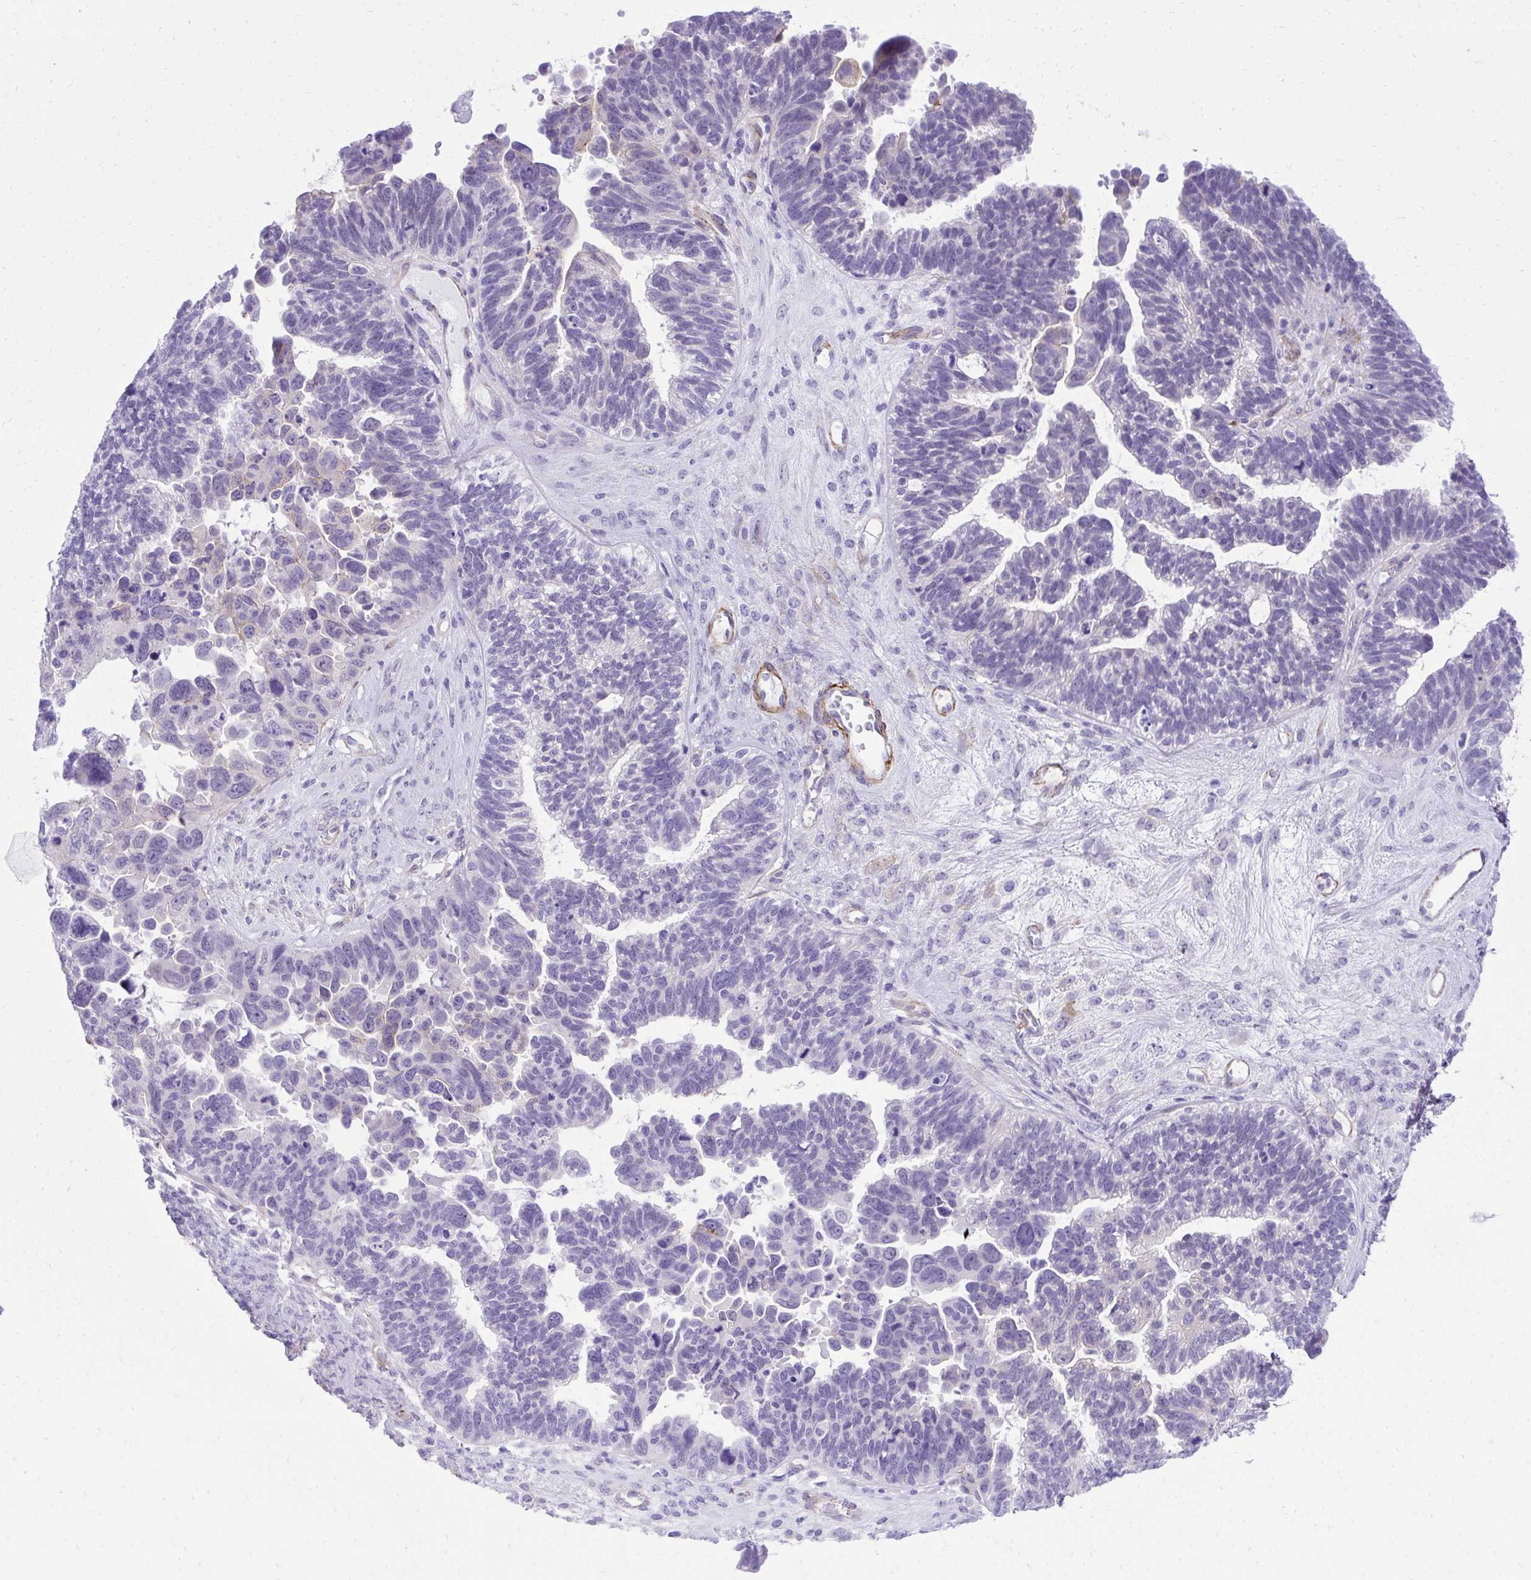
{"staining": {"intensity": "negative", "quantity": "none", "location": "none"}, "tissue": "ovarian cancer", "cell_type": "Tumor cells", "image_type": "cancer", "snomed": [{"axis": "morphology", "description": "Cystadenocarcinoma, serous, NOS"}, {"axis": "topography", "description": "Ovary"}], "caption": "Image shows no protein expression in tumor cells of ovarian serous cystadenocarcinoma tissue. (DAB (3,3'-diaminobenzidine) immunohistochemistry (IHC), high magnification).", "gene": "PITPNM3", "patient": {"sex": "female", "age": 60}}